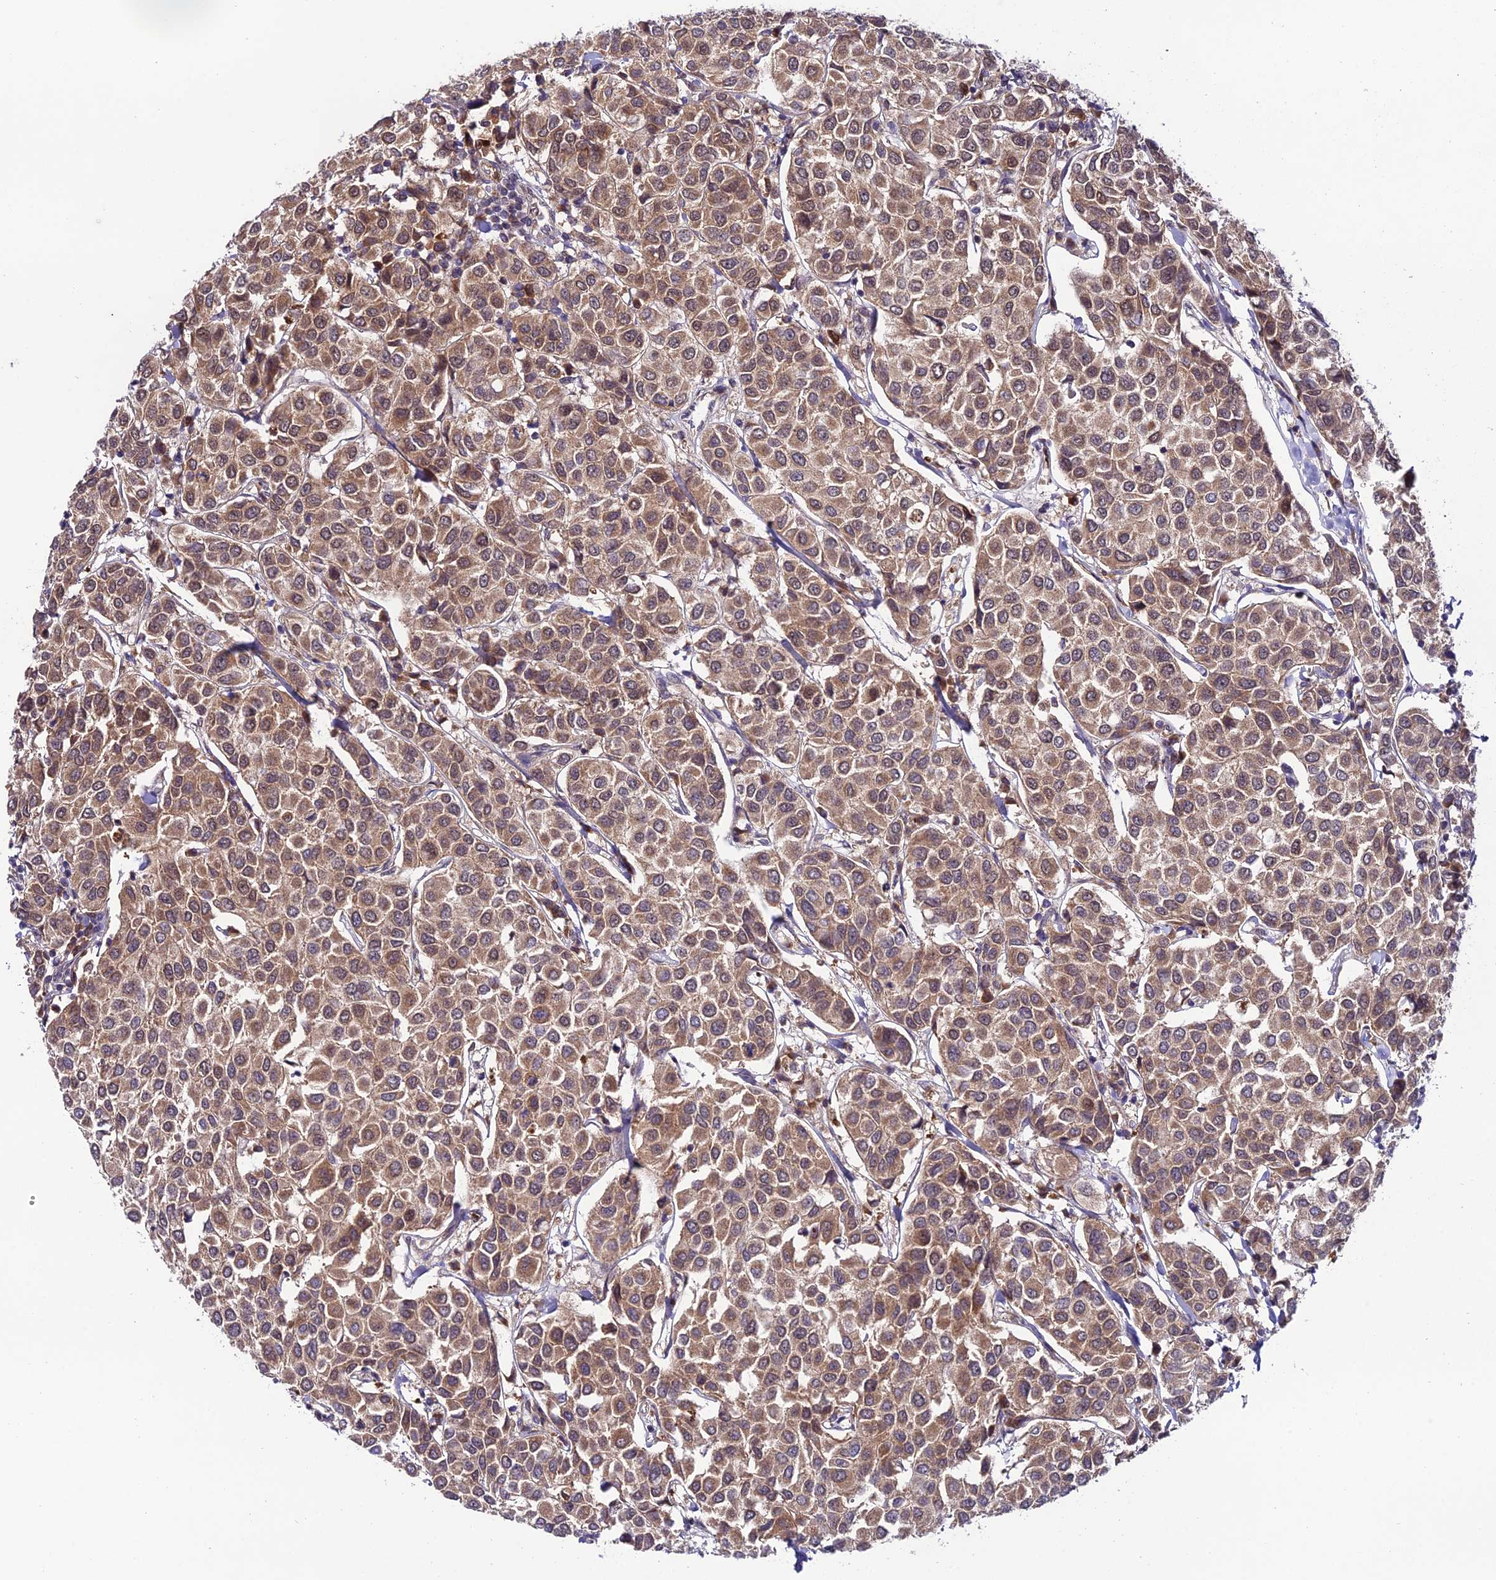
{"staining": {"intensity": "moderate", "quantity": ">75%", "location": "cytoplasmic/membranous,nuclear"}, "tissue": "breast cancer", "cell_type": "Tumor cells", "image_type": "cancer", "snomed": [{"axis": "morphology", "description": "Duct carcinoma"}, {"axis": "topography", "description": "Breast"}], "caption": "This image shows IHC staining of human breast cancer (invasive ductal carcinoma), with medium moderate cytoplasmic/membranous and nuclear staining in about >75% of tumor cells.", "gene": "TRIM40", "patient": {"sex": "female", "age": 55}}